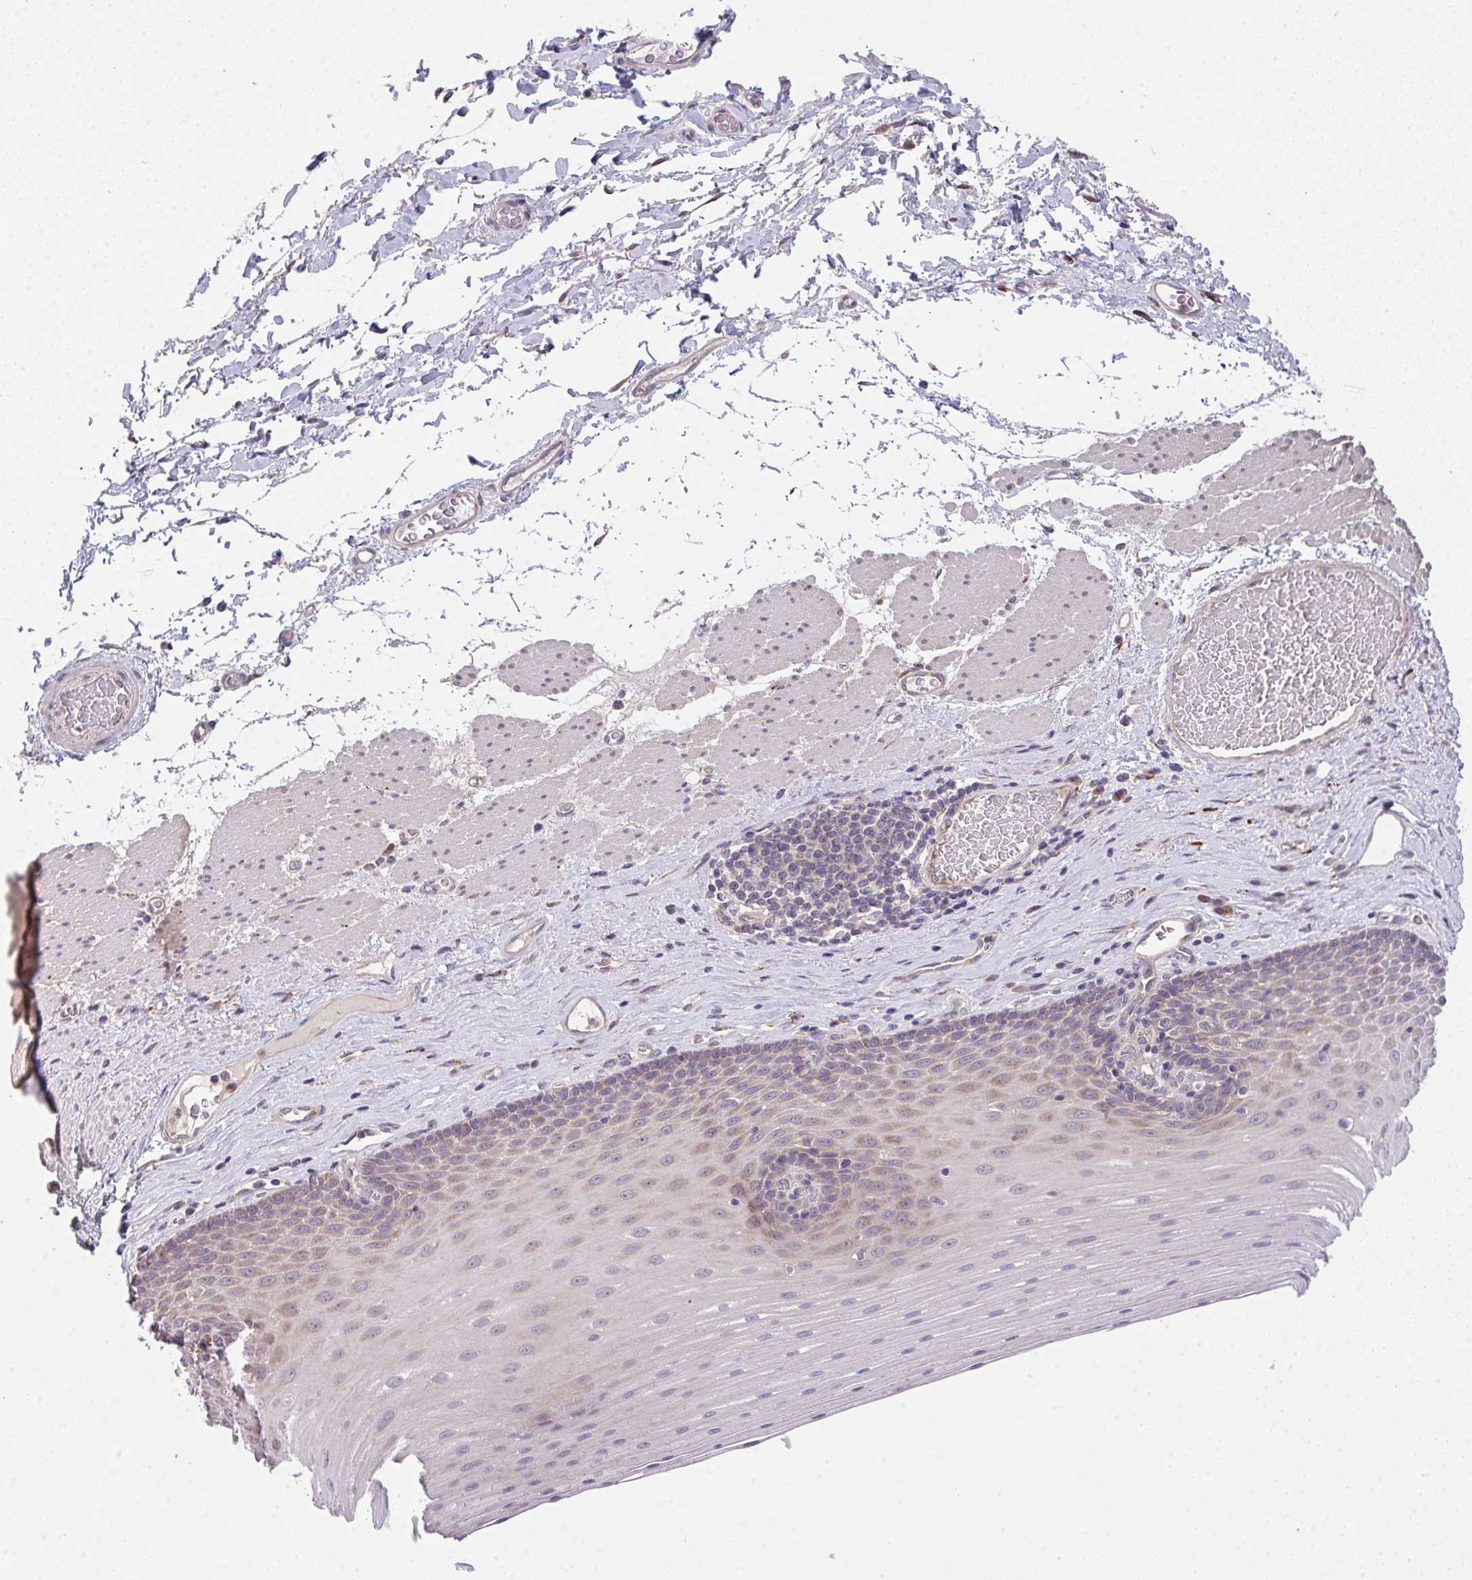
{"staining": {"intensity": "weak", "quantity": "<25%", "location": "cytoplasmic/membranous"}, "tissue": "esophagus", "cell_type": "Squamous epithelial cells", "image_type": "normal", "snomed": [{"axis": "morphology", "description": "Normal tissue, NOS"}, {"axis": "topography", "description": "Esophagus"}], "caption": "IHC histopathology image of normal esophagus stained for a protein (brown), which shows no positivity in squamous epithelial cells.", "gene": "TSPAN31", "patient": {"sex": "male", "age": 62}}